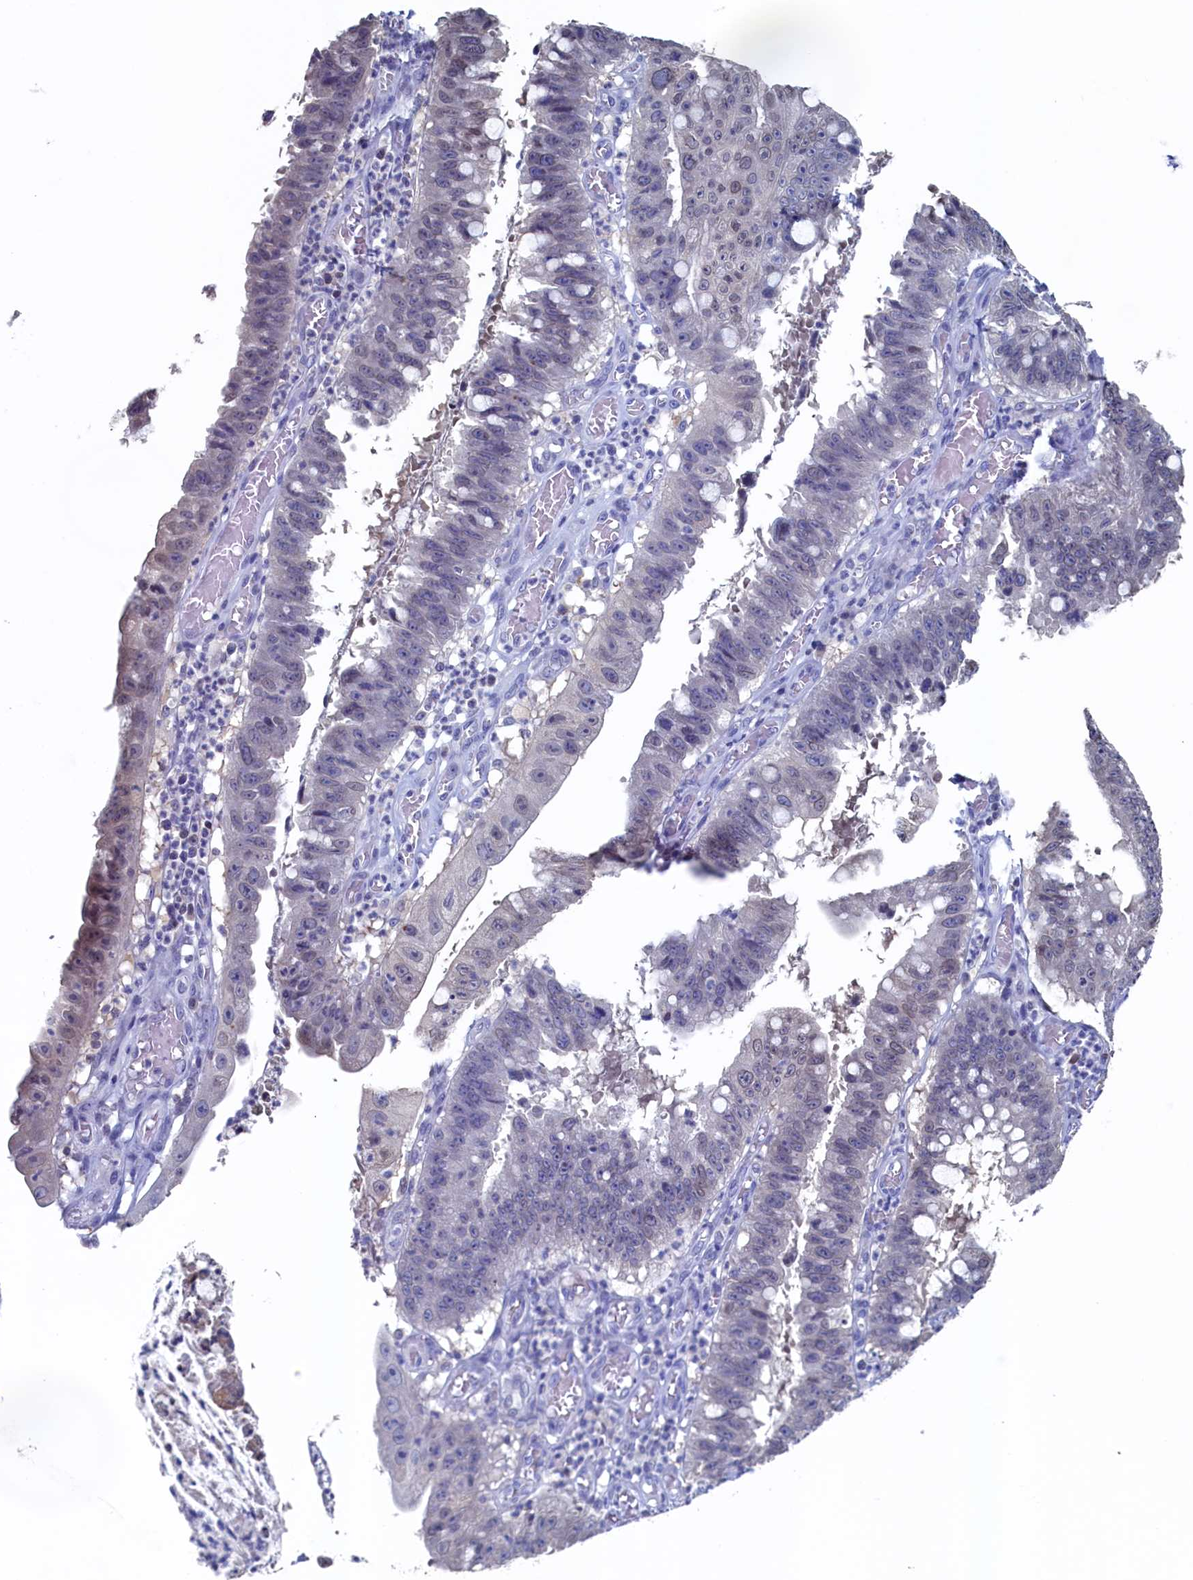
{"staining": {"intensity": "negative", "quantity": "none", "location": "none"}, "tissue": "stomach cancer", "cell_type": "Tumor cells", "image_type": "cancer", "snomed": [{"axis": "morphology", "description": "Adenocarcinoma, NOS"}, {"axis": "topography", "description": "Stomach"}], "caption": "Protein analysis of stomach cancer (adenocarcinoma) exhibits no significant staining in tumor cells.", "gene": "C11orf54", "patient": {"sex": "male", "age": 59}}